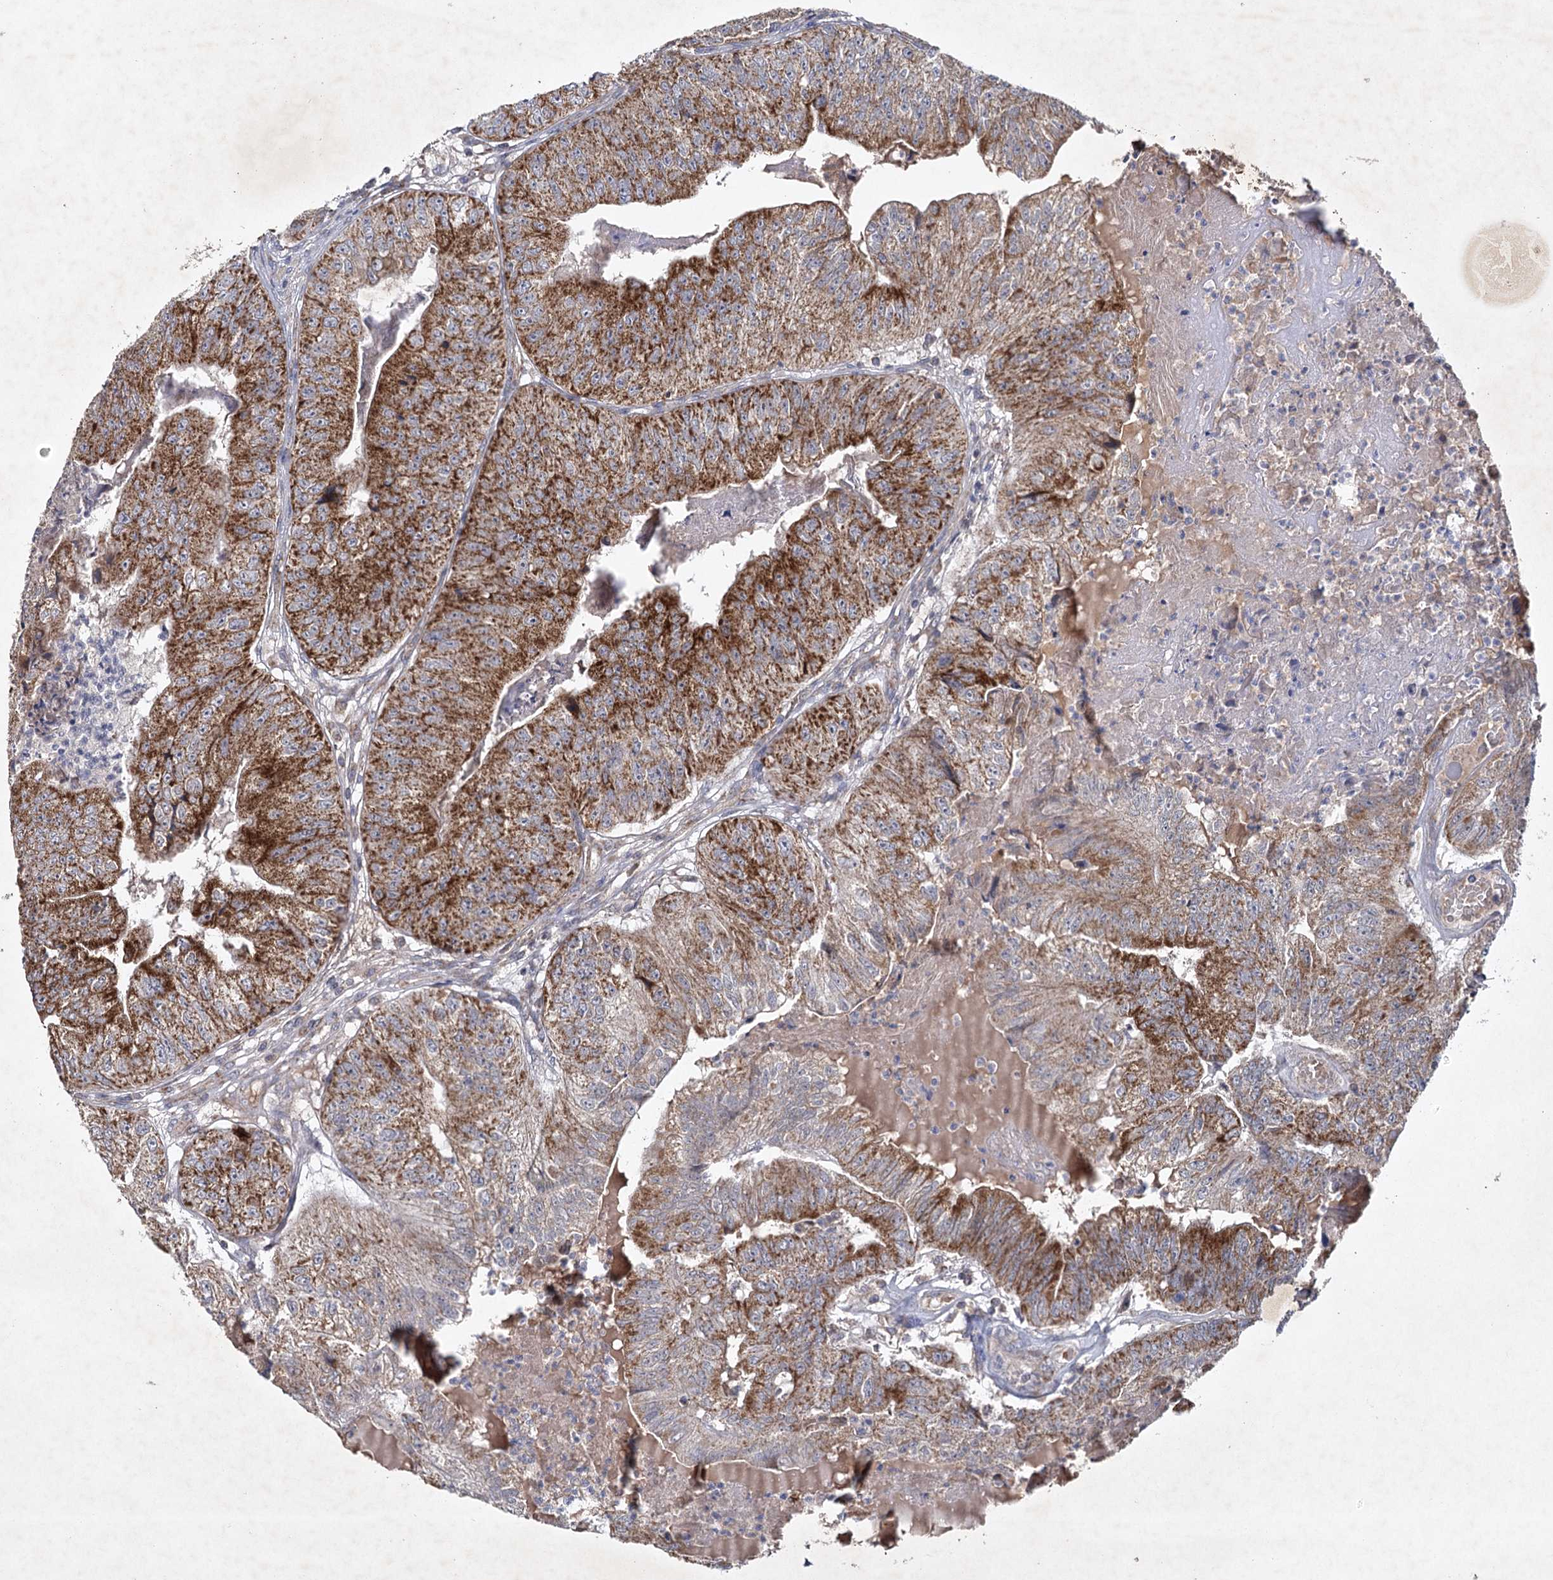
{"staining": {"intensity": "strong", "quantity": ">75%", "location": "cytoplasmic/membranous"}, "tissue": "colorectal cancer", "cell_type": "Tumor cells", "image_type": "cancer", "snomed": [{"axis": "morphology", "description": "Adenocarcinoma, NOS"}, {"axis": "topography", "description": "Colon"}], "caption": "Brown immunohistochemical staining in colorectal cancer (adenocarcinoma) displays strong cytoplasmic/membranous positivity in about >75% of tumor cells.", "gene": "MRPL44", "patient": {"sex": "female", "age": 67}}